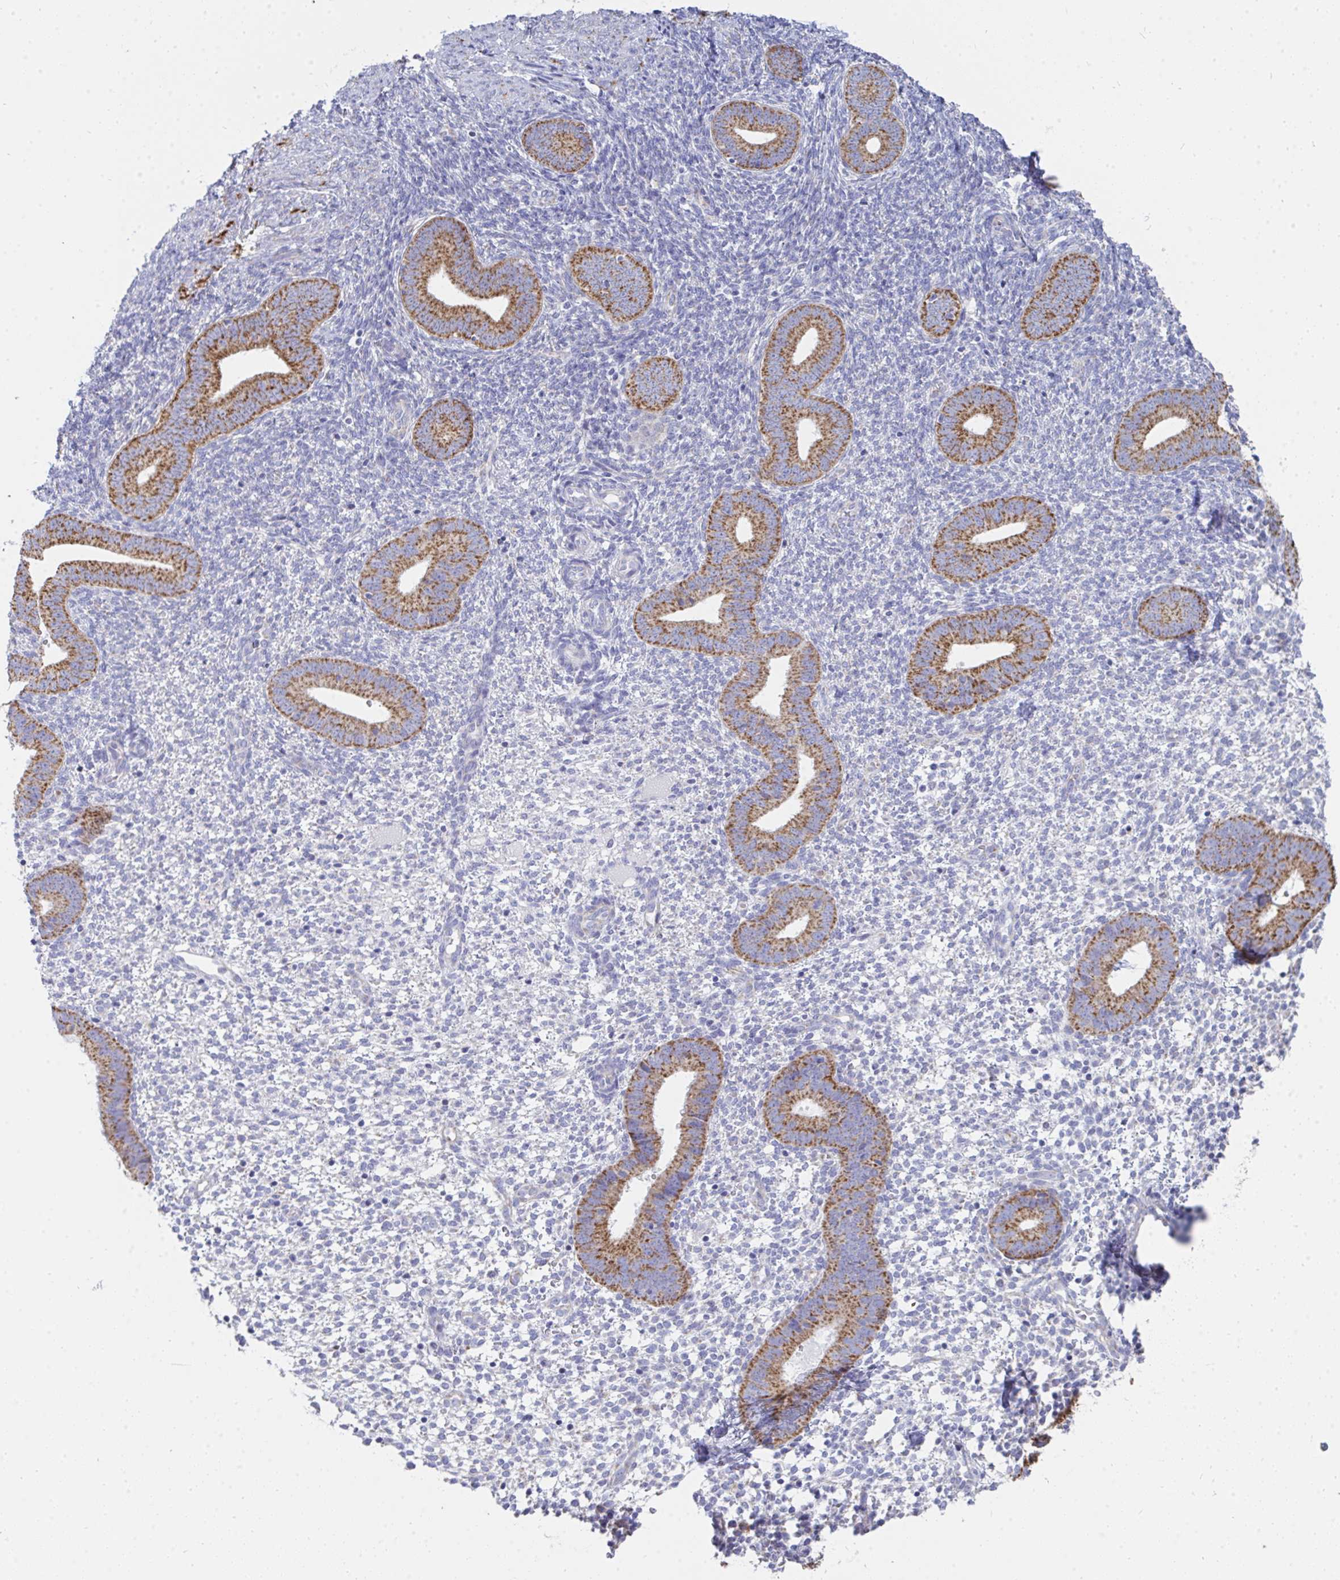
{"staining": {"intensity": "negative", "quantity": "none", "location": "none"}, "tissue": "endometrium", "cell_type": "Cells in endometrial stroma", "image_type": "normal", "snomed": [{"axis": "morphology", "description": "Normal tissue, NOS"}, {"axis": "topography", "description": "Endometrium"}], "caption": "The photomicrograph displays no staining of cells in endometrial stroma in normal endometrium. The staining was performed using DAB to visualize the protein expression in brown, while the nuclei were stained in blue with hematoxylin (Magnification: 20x).", "gene": "AIFM1", "patient": {"sex": "female", "age": 40}}